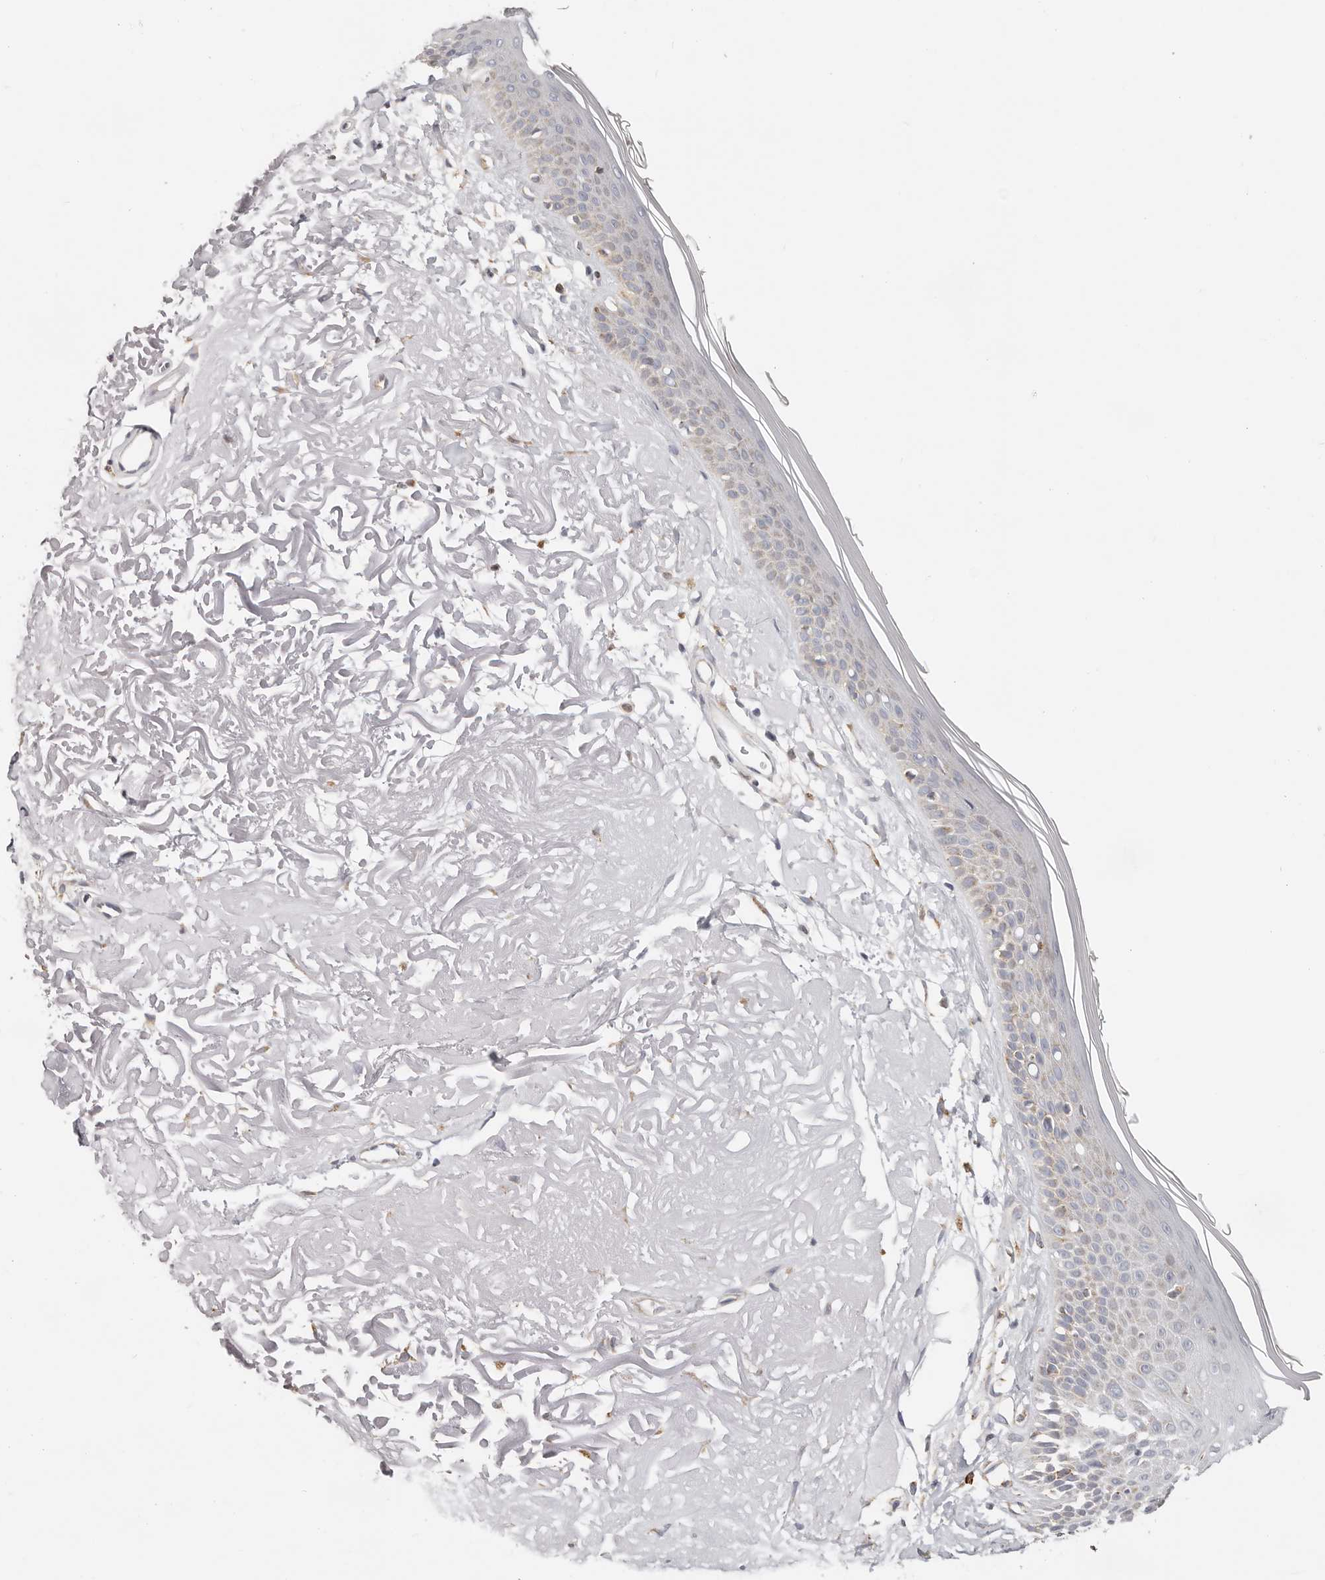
{"staining": {"intensity": "weak", "quantity": ">75%", "location": "cytoplasmic/membranous"}, "tissue": "skin", "cell_type": "Fibroblasts", "image_type": "normal", "snomed": [{"axis": "morphology", "description": "Normal tissue, NOS"}, {"axis": "topography", "description": "Skin"}, {"axis": "topography", "description": "Skeletal muscle"}], "caption": "Immunohistochemical staining of normal skin demonstrates weak cytoplasmic/membranous protein staining in about >75% of fibroblasts. (DAB IHC, brown staining for protein, blue staining for nuclei).", "gene": "IL32", "patient": {"sex": "male", "age": 83}}